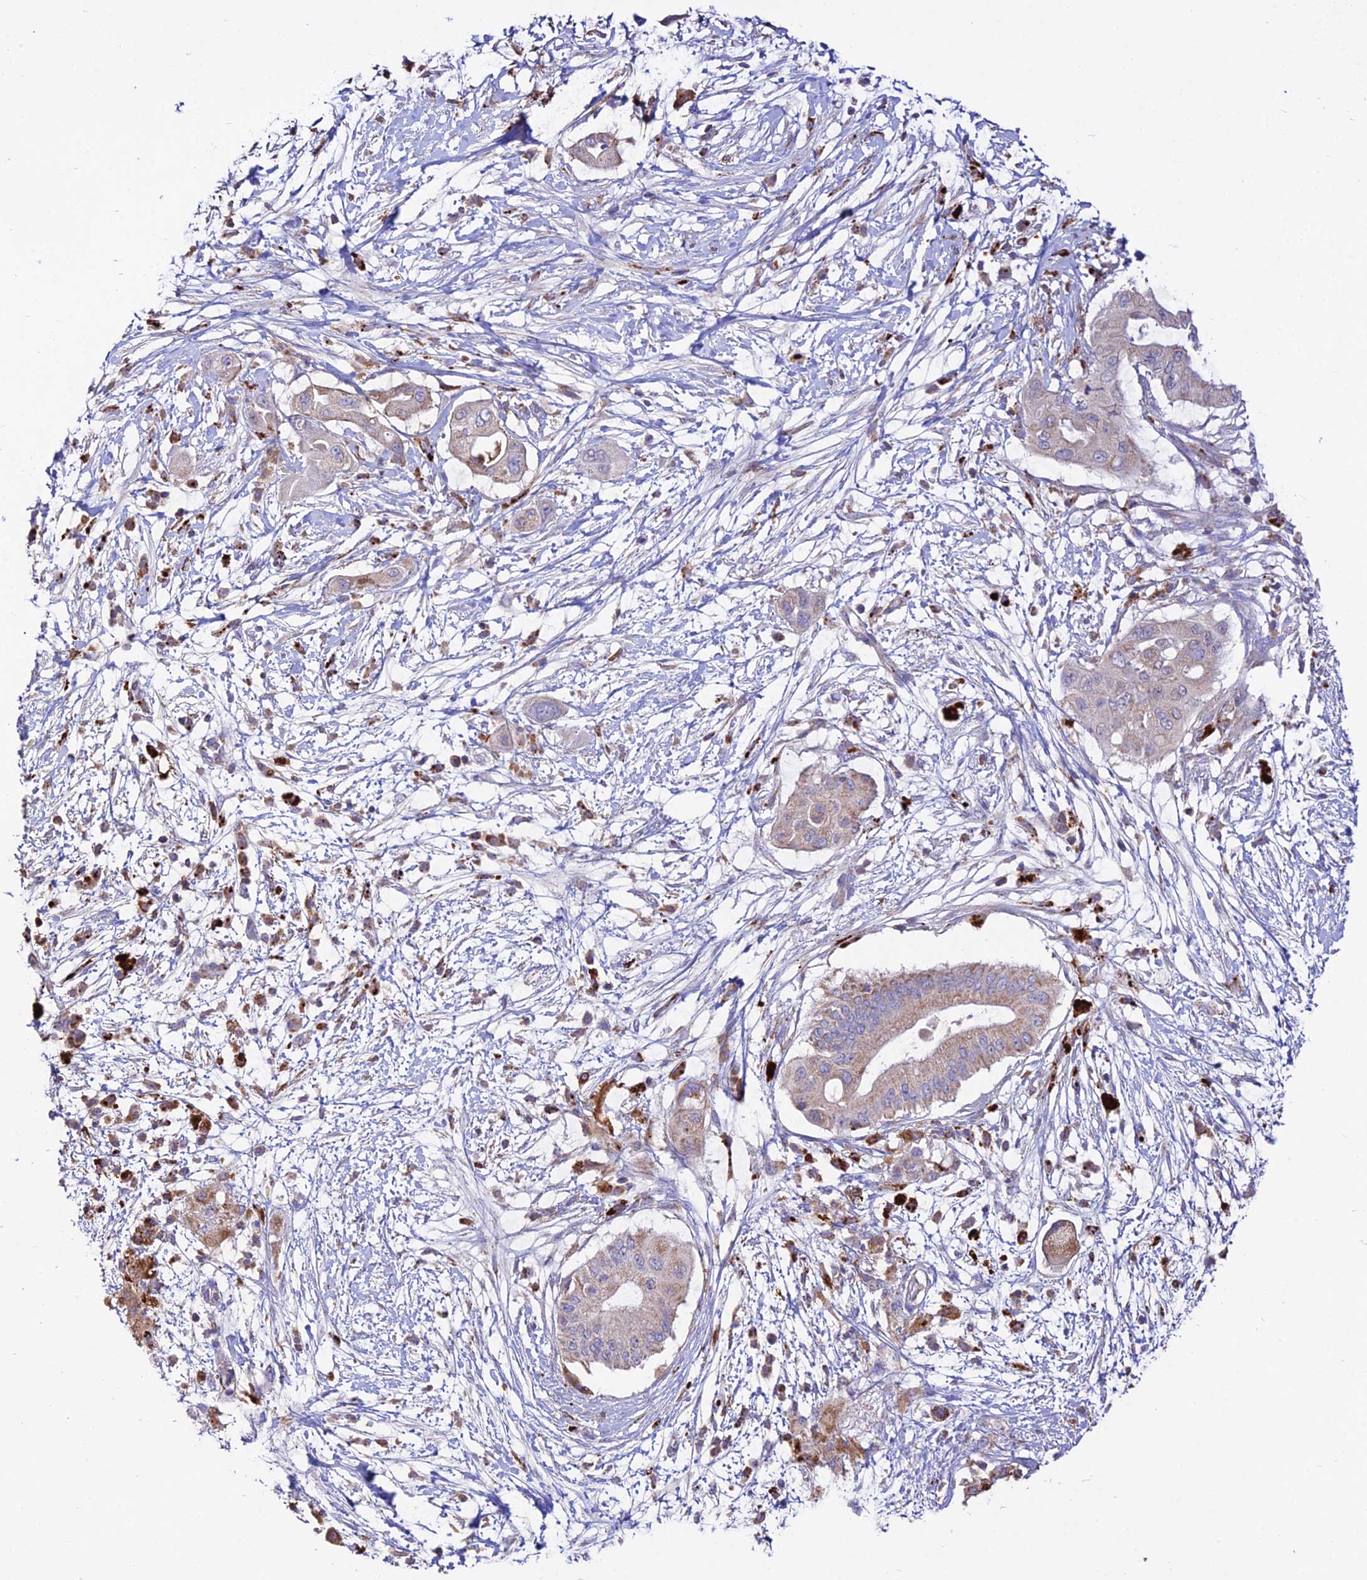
{"staining": {"intensity": "weak", "quantity": "25%-75%", "location": "cytoplasmic/membranous"}, "tissue": "pancreatic cancer", "cell_type": "Tumor cells", "image_type": "cancer", "snomed": [{"axis": "morphology", "description": "Adenocarcinoma, NOS"}, {"axis": "topography", "description": "Pancreas"}], "caption": "Immunohistochemical staining of pancreatic adenocarcinoma exhibits weak cytoplasmic/membranous protein positivity in approximately 25%-75% of tumor cells.", "gene": "PNLIPRP3", "patient": {"sex": "male", "age": 68}}